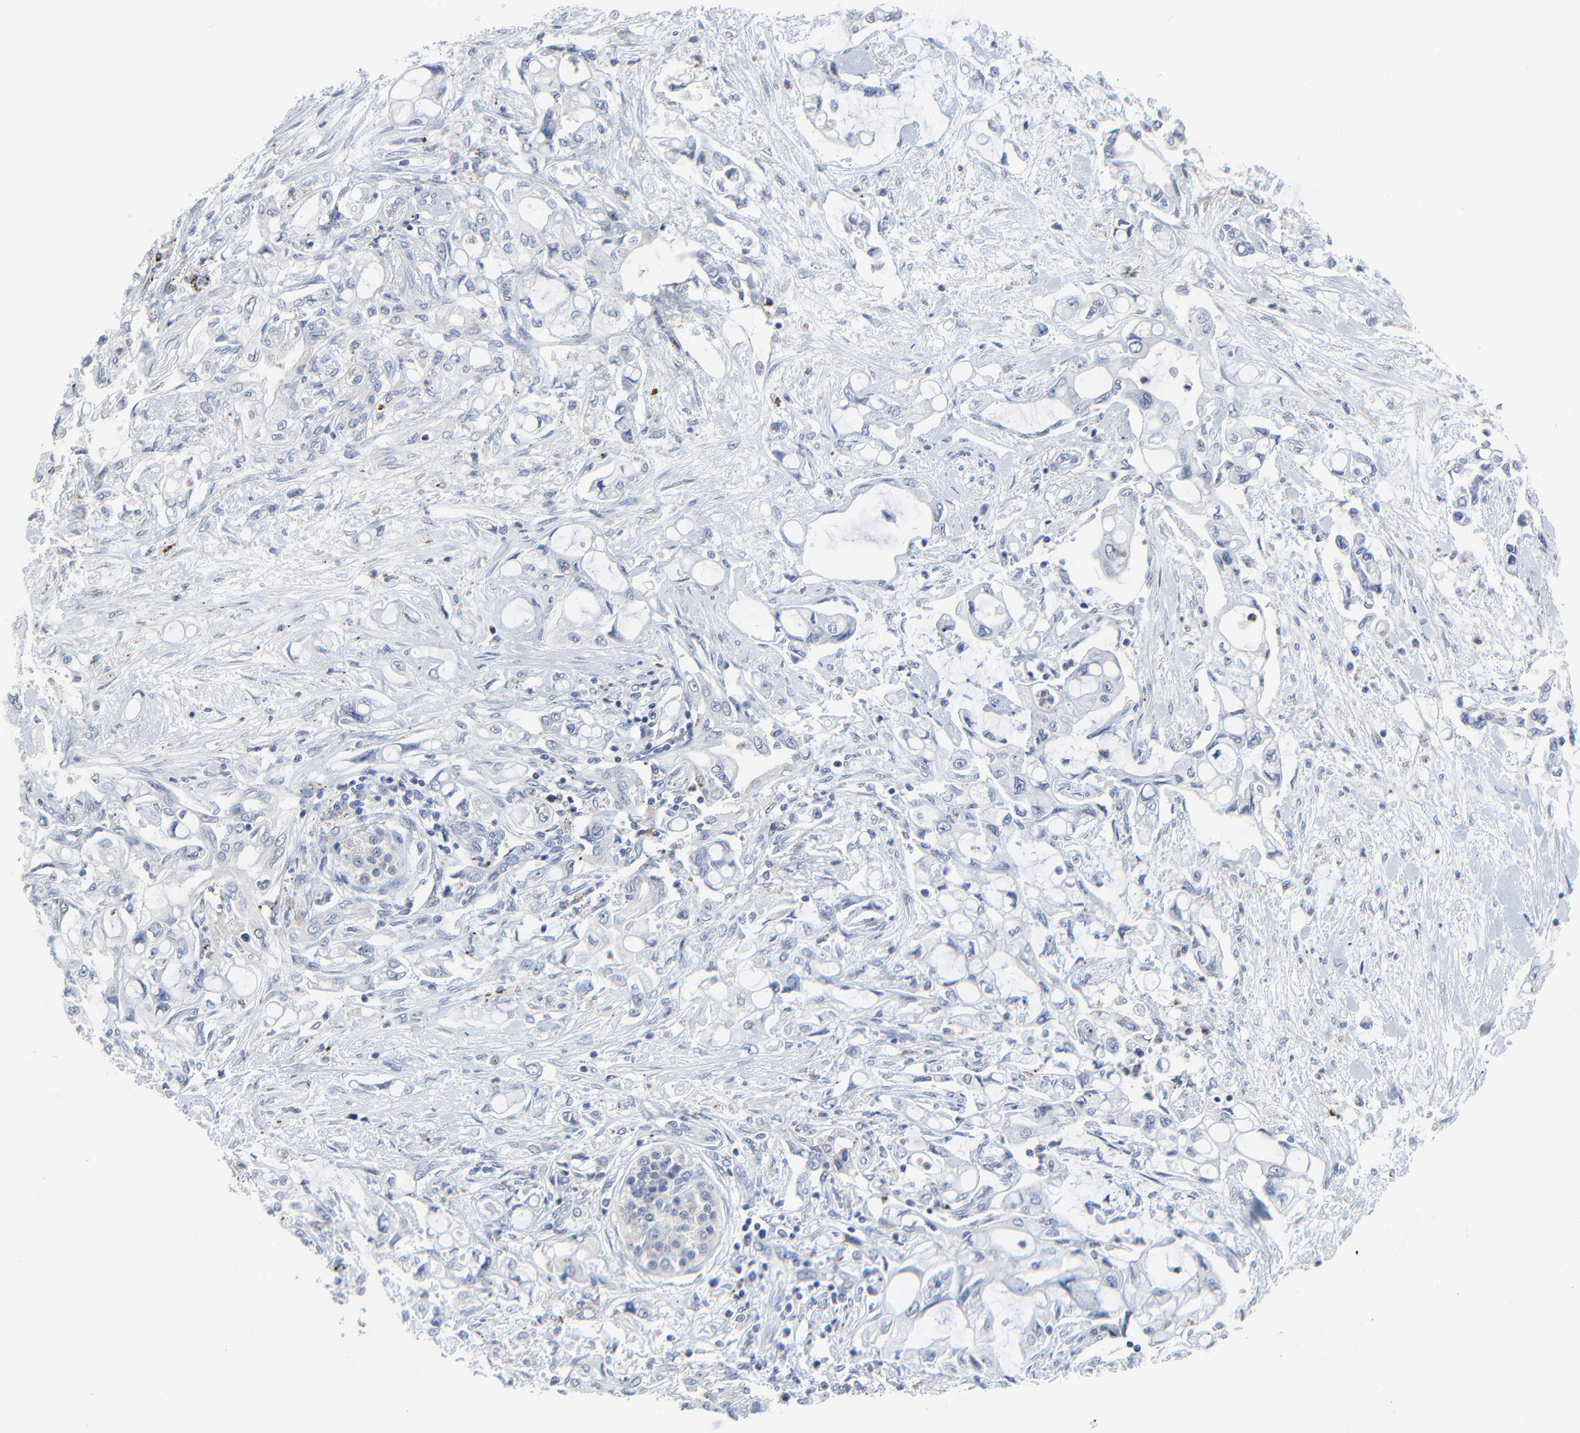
{"staining": {"intensity": "negative", "quantity": "none", "location": "none"}, "tissue": "pancreatic cancer", "cell_type": "Tumor cells", "image_type": "cancer", "snomed": [{"axis": "morphology", "description": "Adenocarcinoma, NOS"}, {"axis": "topography", "description": "Pancreas"}], "caption": "Immunohistochemistry (IHC) of human pancreatic cancer (adenocarcinoma) demonstrates no expression in tumor cells. (DAB (3,3'-diaminobenzidine) immunohistochemistry with hematoxylin counter stain).", "gene": "BIRC3", "patient": {"sex": "female", "age": 70}}